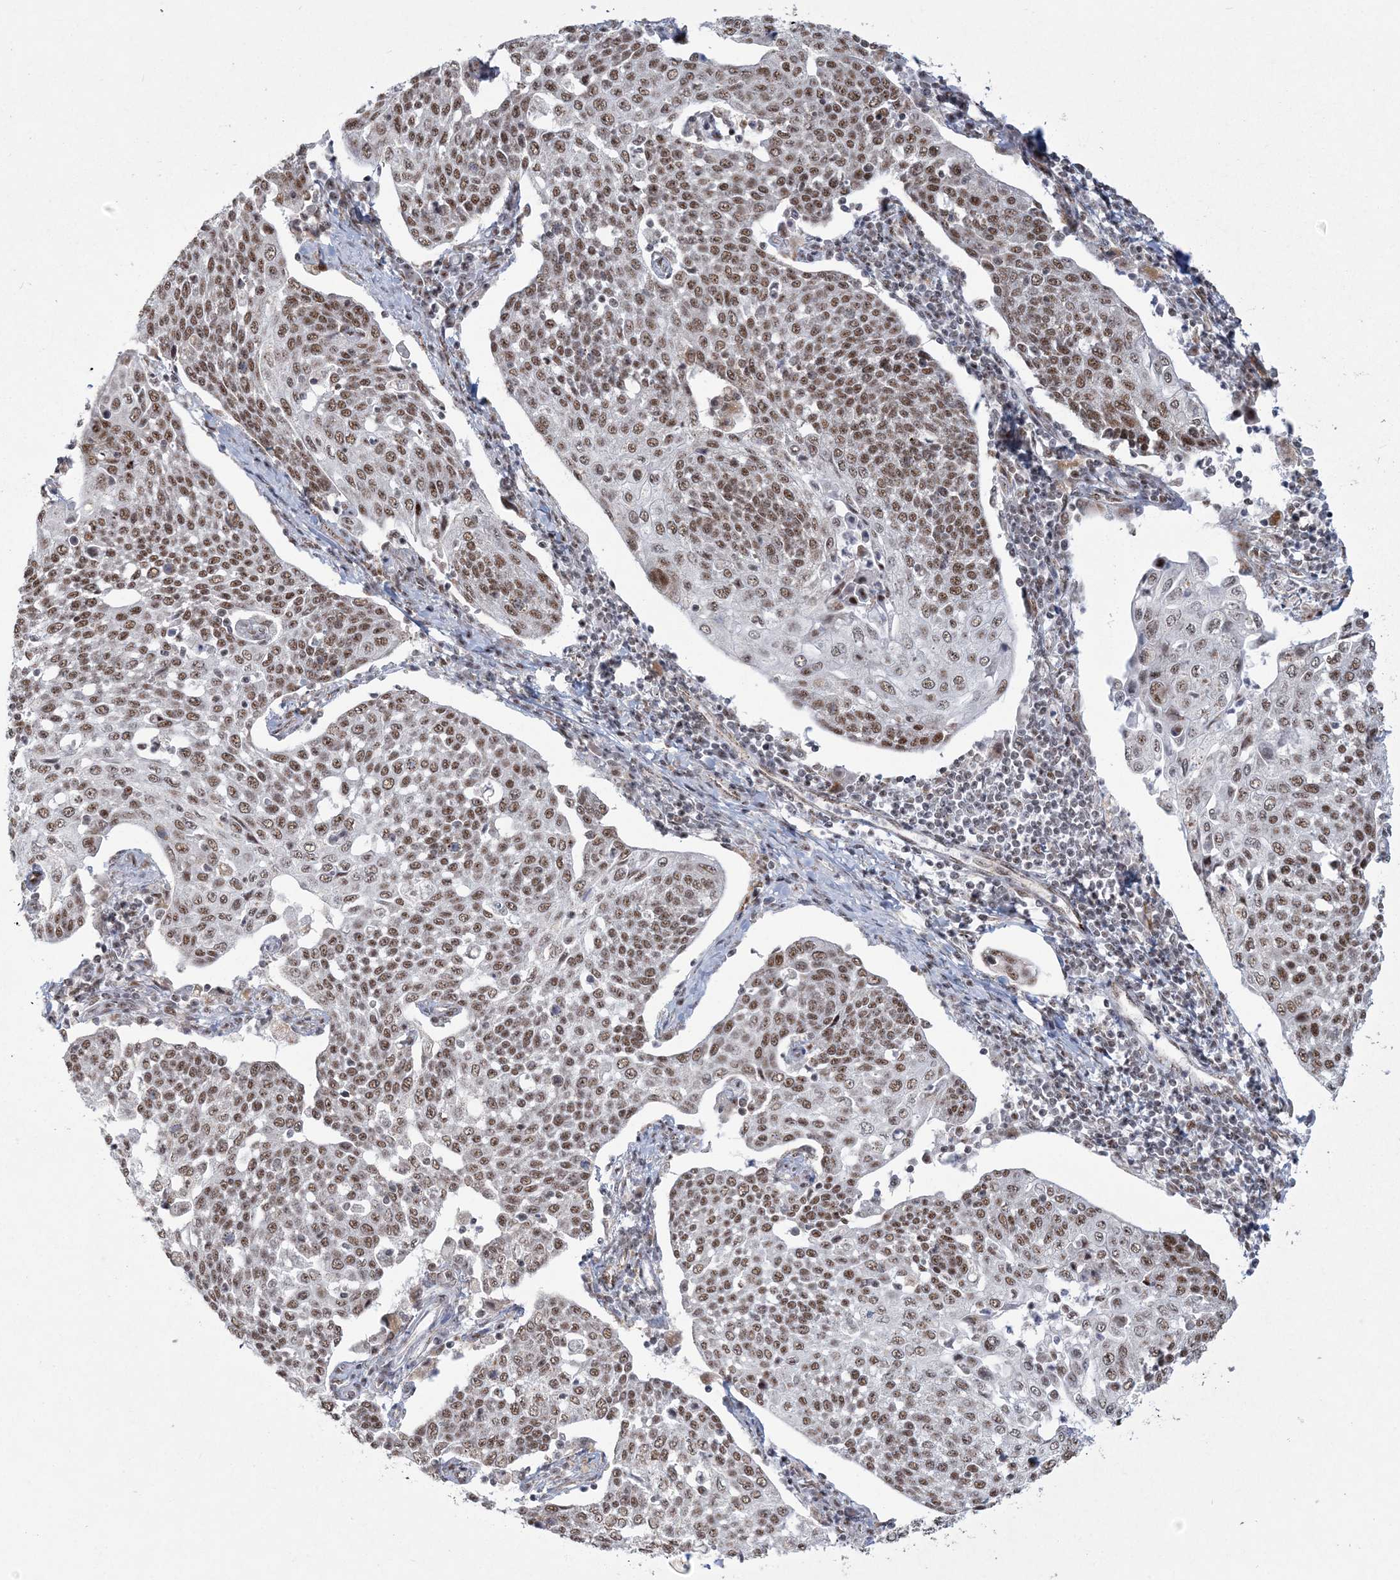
{"staining": {"intensity": "moderate", "quantity": ">75%", "location": "nuclear"}, "tissue": "cervical cancer", "cell_type": "Tumor cells", "image_type": "cancer", "snomed": [{"axis": "morphology", "description": "Squamous cell carcinoma, NOS"}, {"axis": "topography", "description": "Cervix"}], "caption": "A photomicrograph of human cervical cancer stained for a protein shows moderate nuclear brown staining in tumor cells.", "gene": "RBM17", "patient": {"sex": "female", "age": 34}}